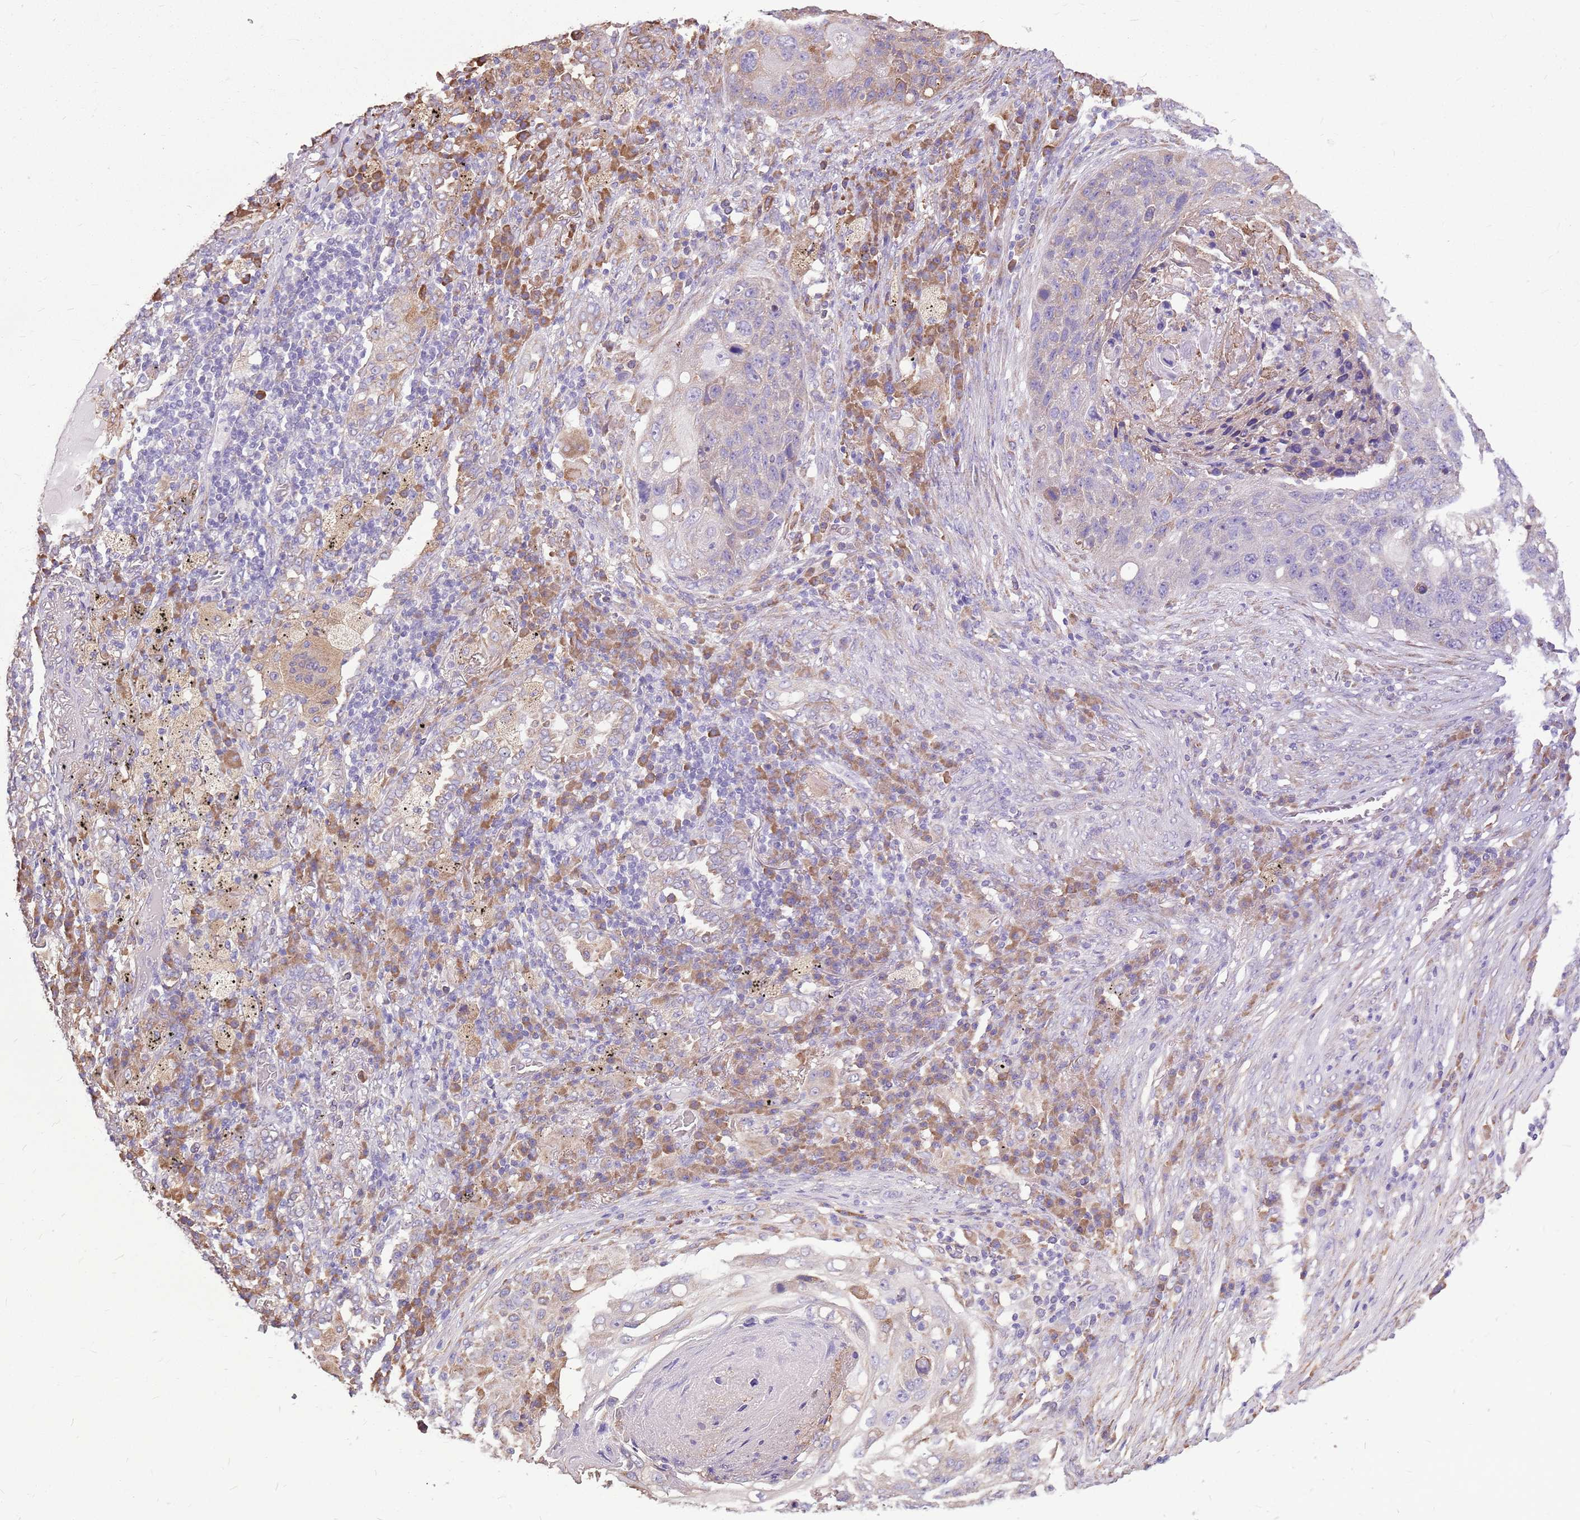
{"staining": {"intensity": "weak", "quantity": "<25%", "location": "cytoplasmic/membranous"}, "tissue": "lung cancer", "cell_type": "Tumor cells", "image_type": "cancer", "snomed": [{"axis": "morphology", "description": "Squamous cell carcinoma, NOS"}, {"axis": "topography", "description": "Lung"}], "caption": "This image is of lung squamous cell carcinoma stained with IHC to label a protein in brown with the nuclei are counter-stained blue. There is no expression in tumor cells. (DAB (3,3'-diaminobenzidine) IHC with hematoxylin counter stain).", "gene": "KCTD19", "patient": {"sex": "female", "age": 63}}